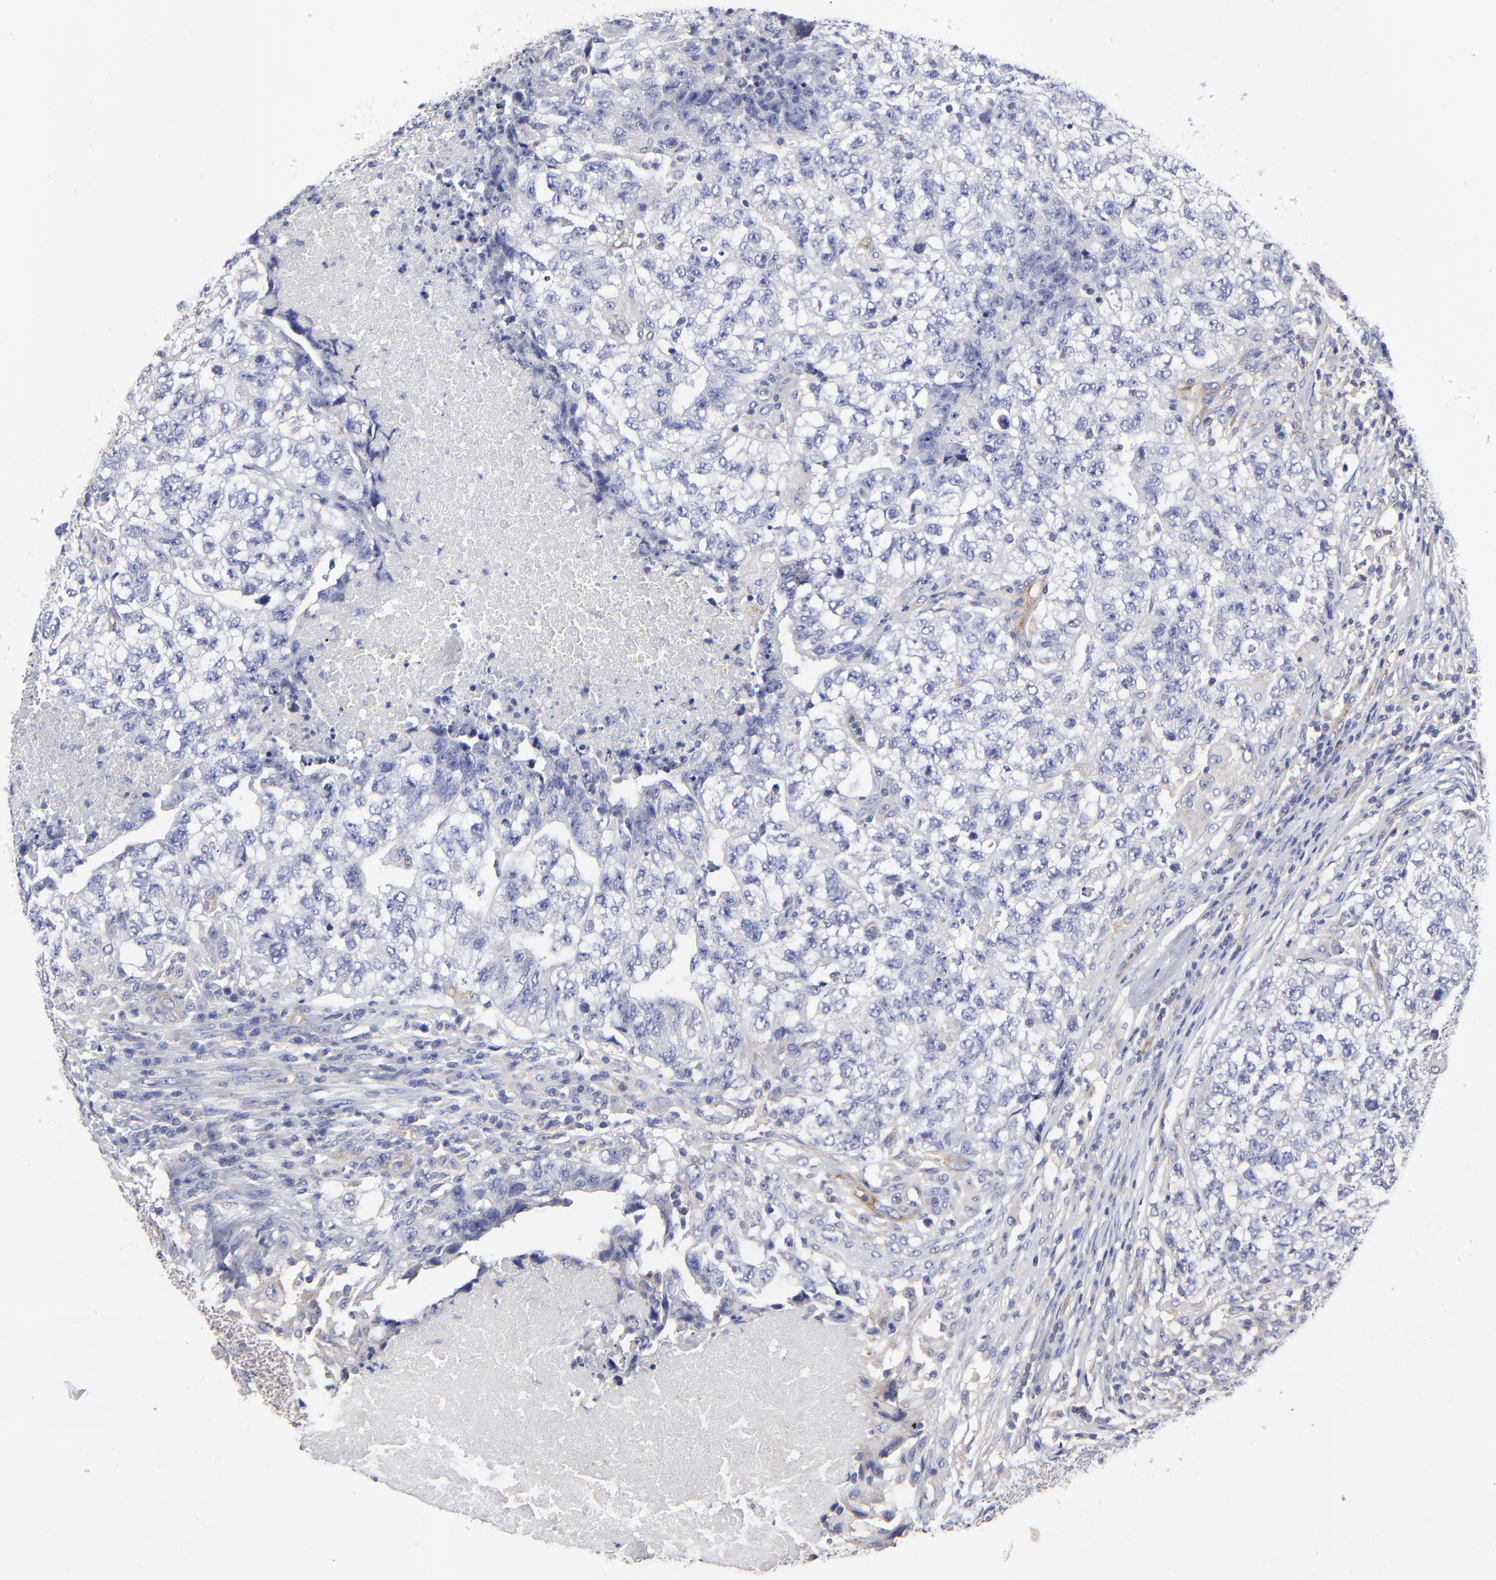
{"staining": {"intensity": "negative", "quantity": "none", "location": "none"}, "tissue": "testis cancer", "cell_type": "Tumor cells", "image_type": "cancer", "snomed": [{"axis": "morphology", "description": "Carcinoma, Embryonal, NOS"}, {"axis": "topography", "description": "Testis"}], "caption": "Immunohistochemistry micrograph of human testis cancer stained for a protein (brown), which displays no positivity in tumor cells.", "gene": "SULF2", "patient": {"sex": "male", "age": 21}}